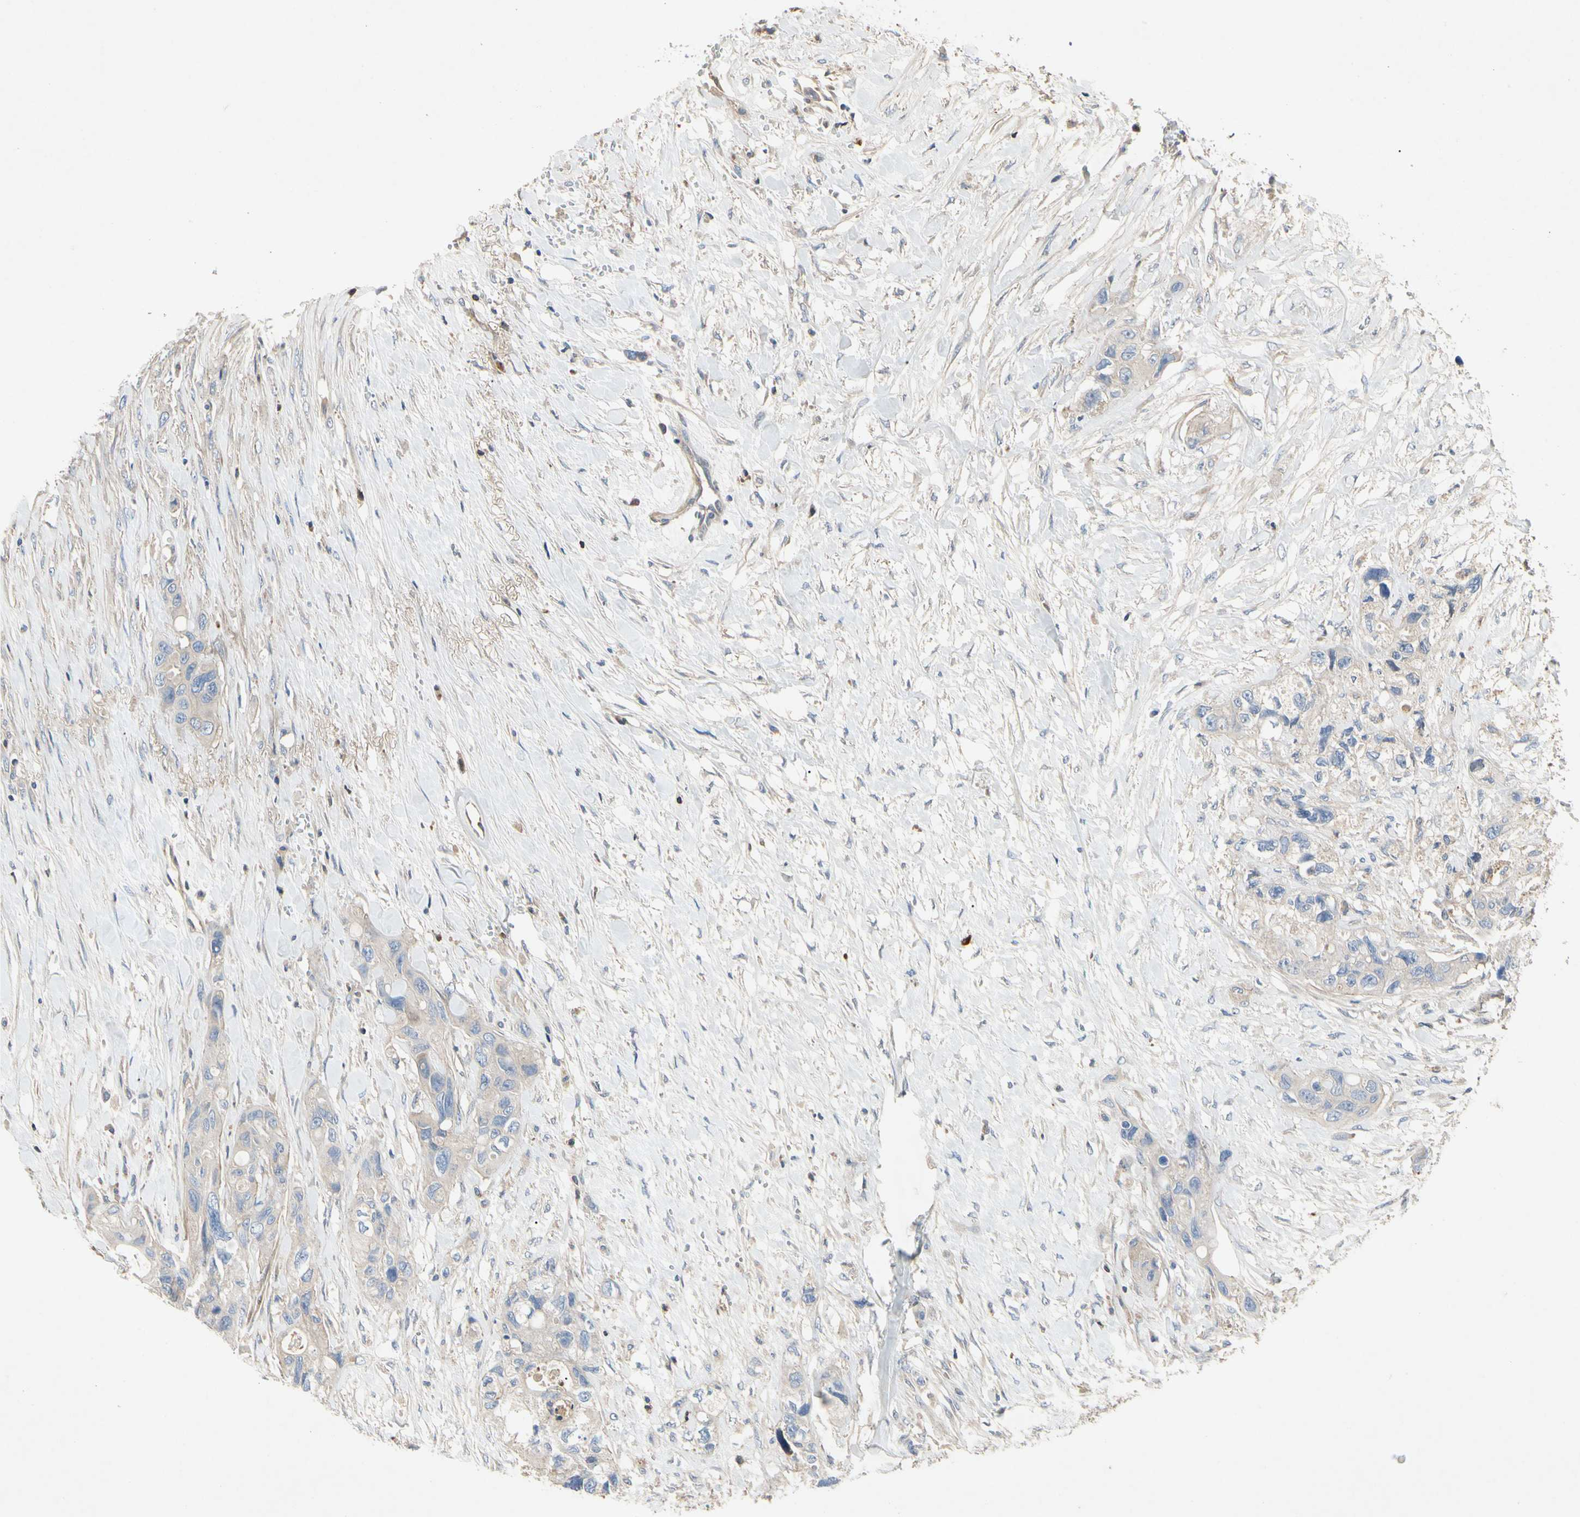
{"staining": {"intensity": "weak", "quantity": "<25%", "location": "cytoplasmic/membranous"}, "tissue": "colorectal cancer", "cell_type": "Tumor cells", "image_type": "cancer", "snomed": [{"axis": "morphology", "description": "Adenocarcinoma, NOS"}, {"axis": "topography", "description": "Colon"}], "caption": "Image shows no protein staining in tumor cells of adenocarcinoma (colorectal) tissue.", "gene": "CRTAC1", "patient": {"sex": "female", "age": 57}}